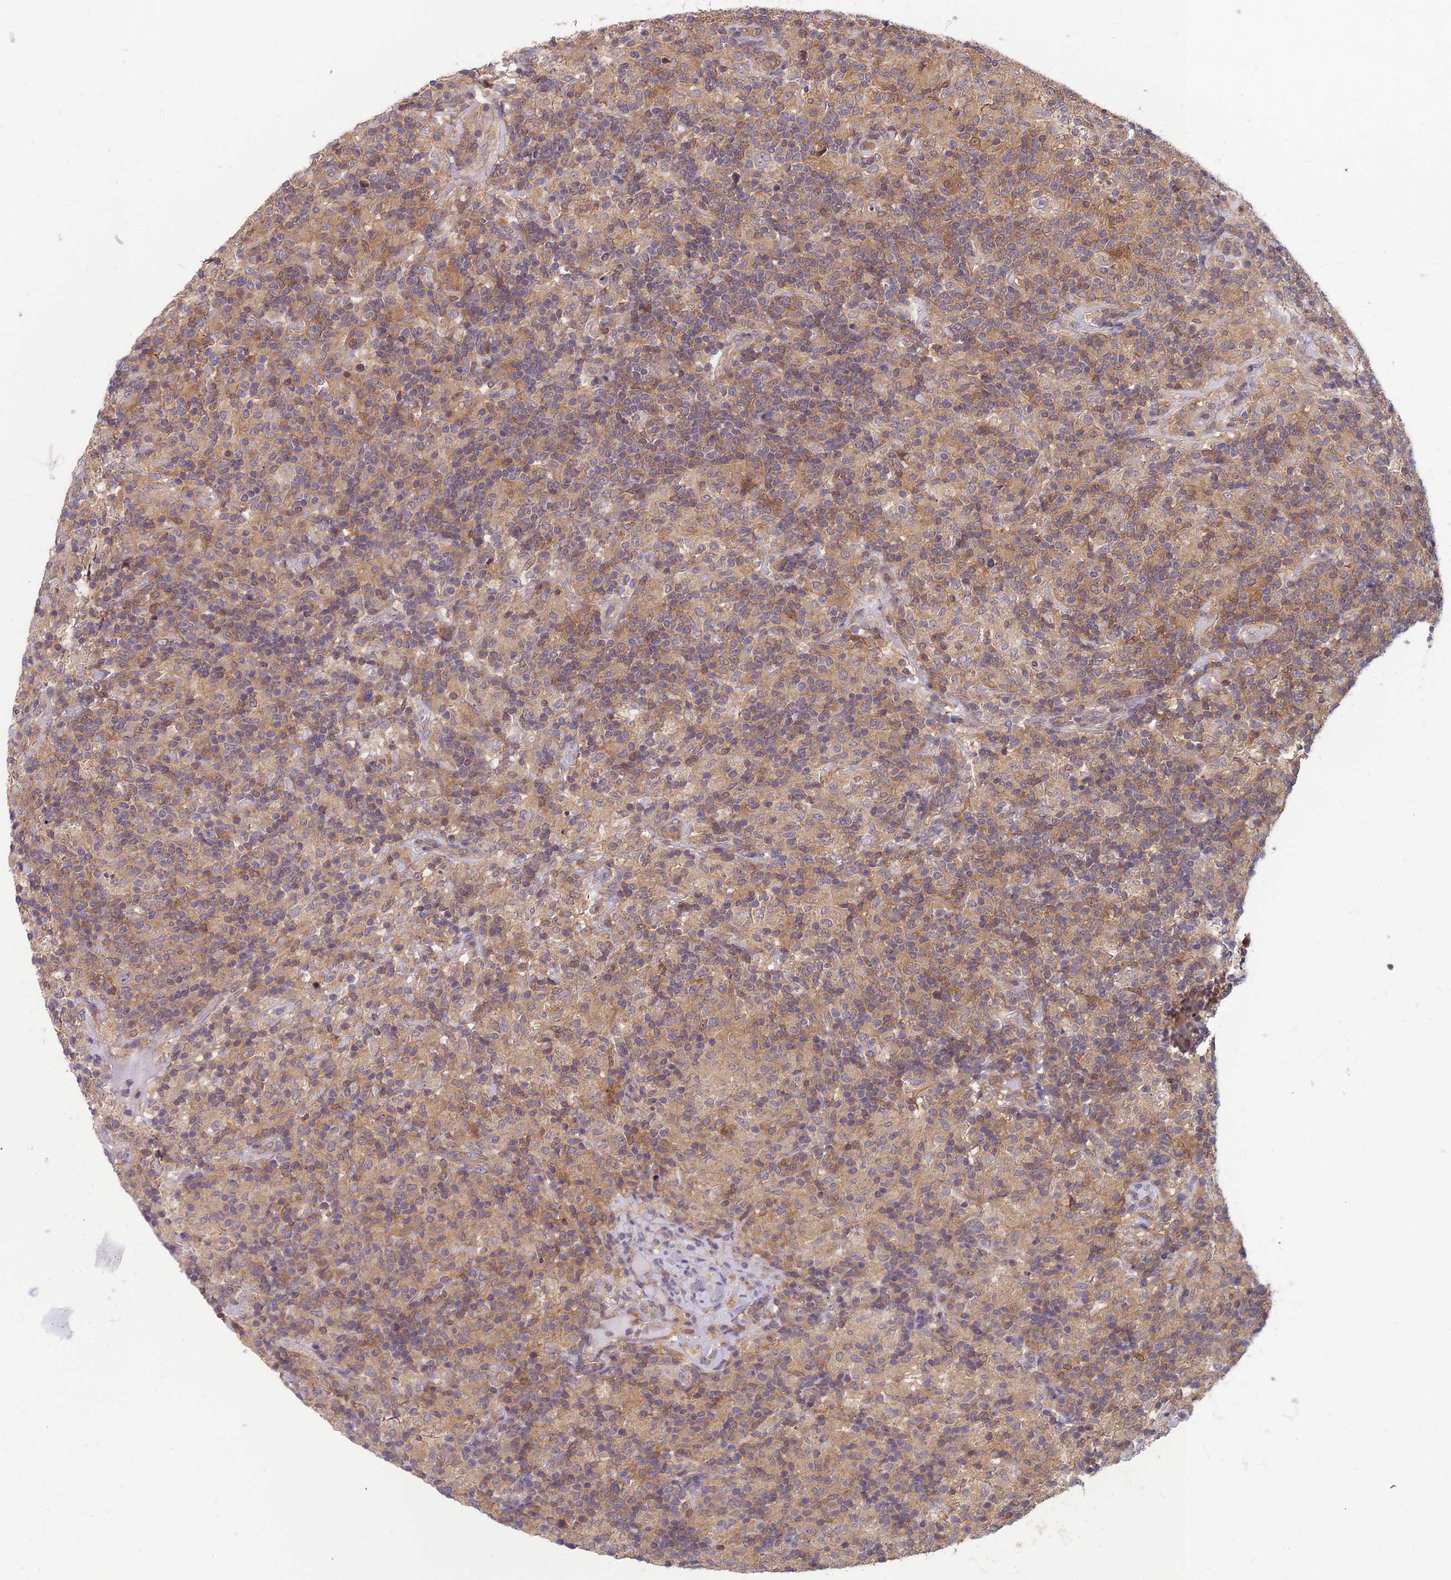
{"staining": {"intensity": "negative", "quantity": "none", "location": "none"}, "tissue": "lymphoma", "cell_type": "Tumor cells", "image_type": "cancer", "snomed": [{"axis": "morphology", "description": "Hodgkin's disease, NOS"}, {"axis": "topography", "description": "Lymph node"}], "caption": "Tumor cells are negative for protein expression in human lymphoma.", "gene": "MVD", "patient": {"sex": "male", "age": 70}}